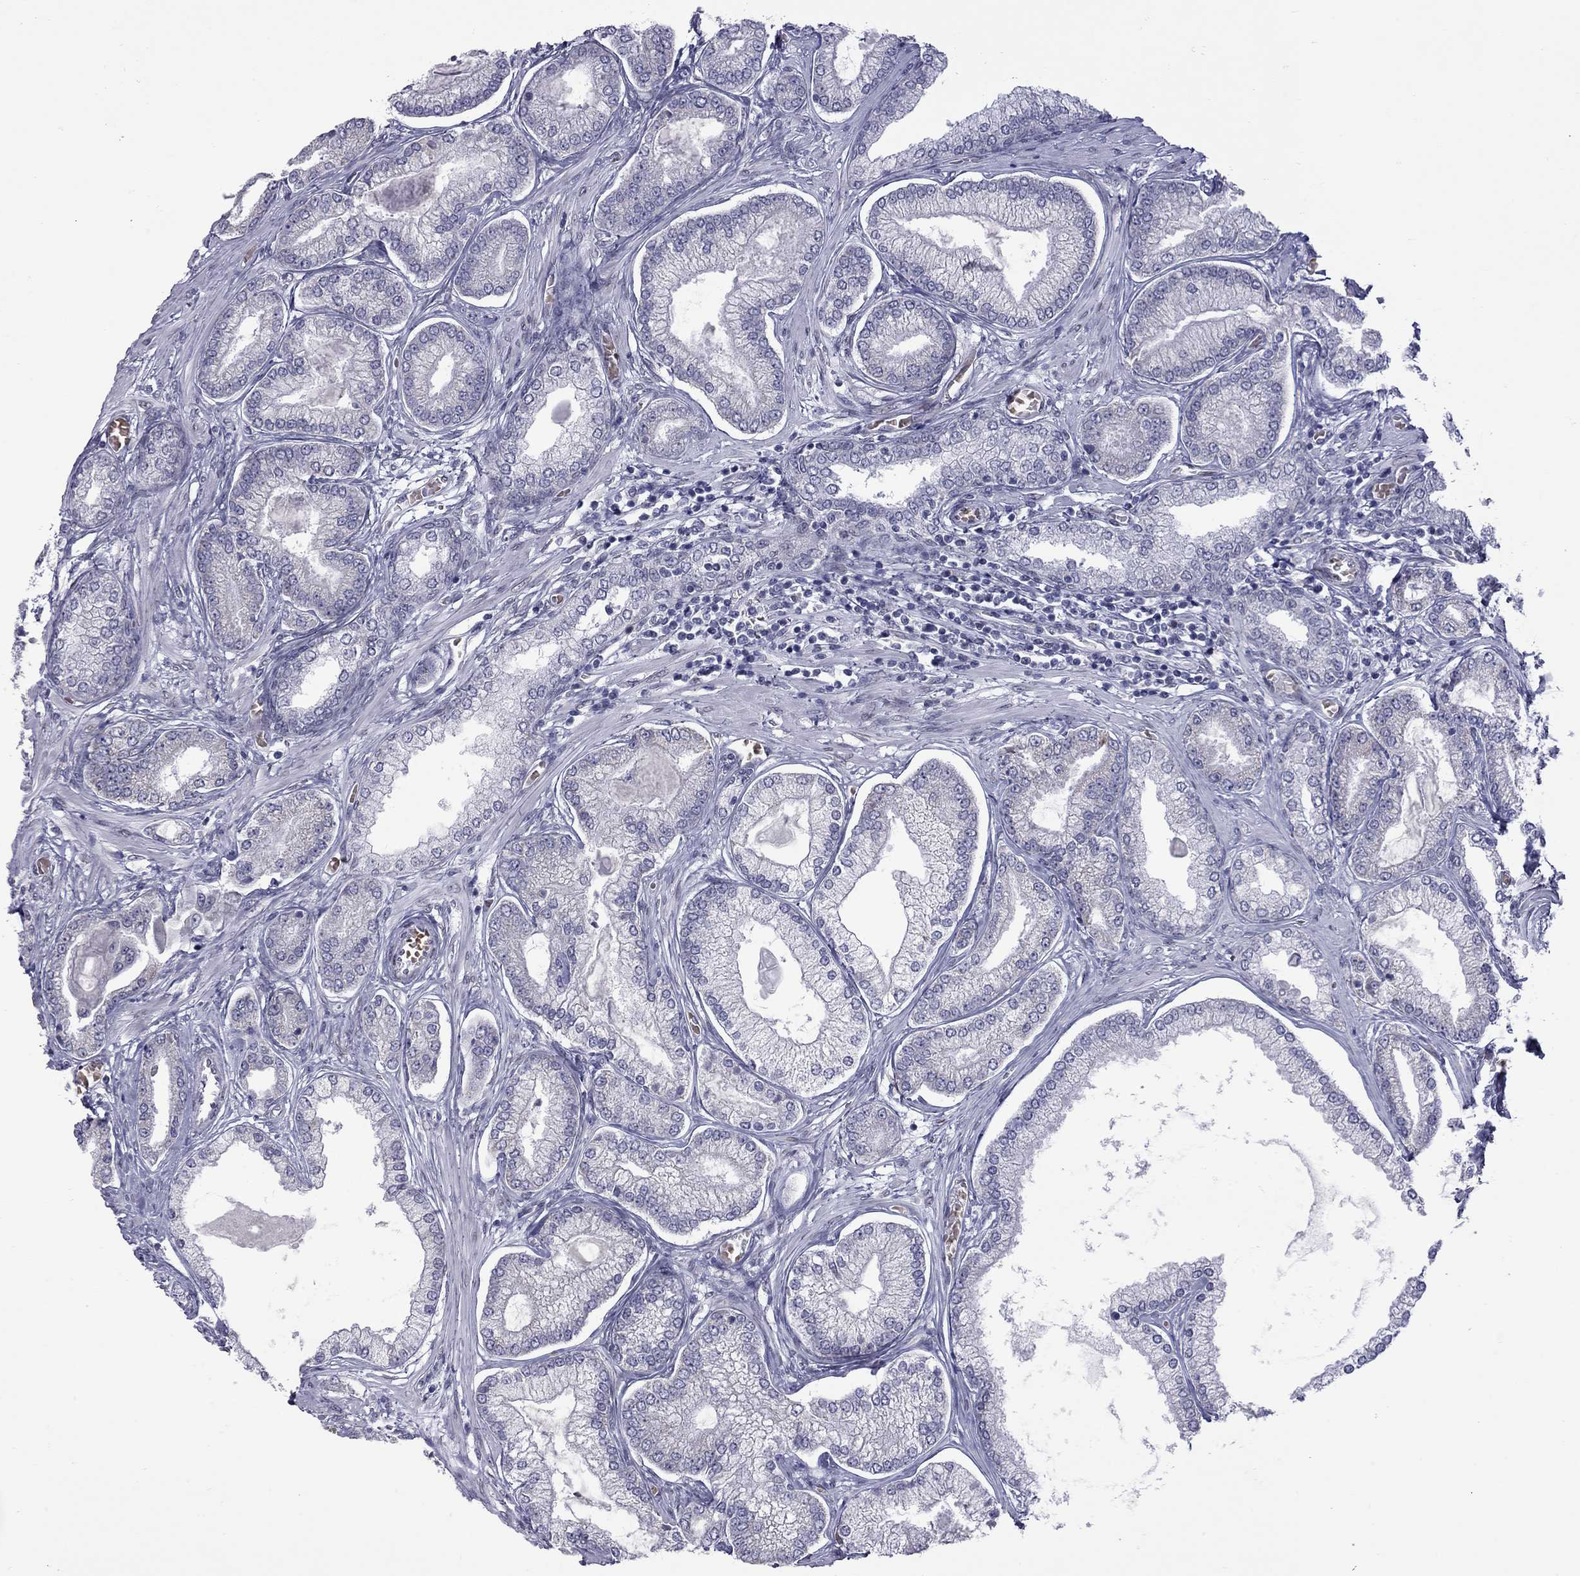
{"staining": {"intensity": "negative", "quantity": "none", "location": "none"}, "tissue": "prostate cancer", "cell_type": "Tumor cells", "image_type": "cancer", "snomed": [{"axis": "morphology", "description": "Adenocarcinoma, Low grade"}, {"axis": "topography", "description": "Prostate"}], "caption": "This is an IHC image of prostate cancer. There is no staining in tumor cells.", "gene": "CLTCL1", "patient": {"sex": "male", "age": 57}}